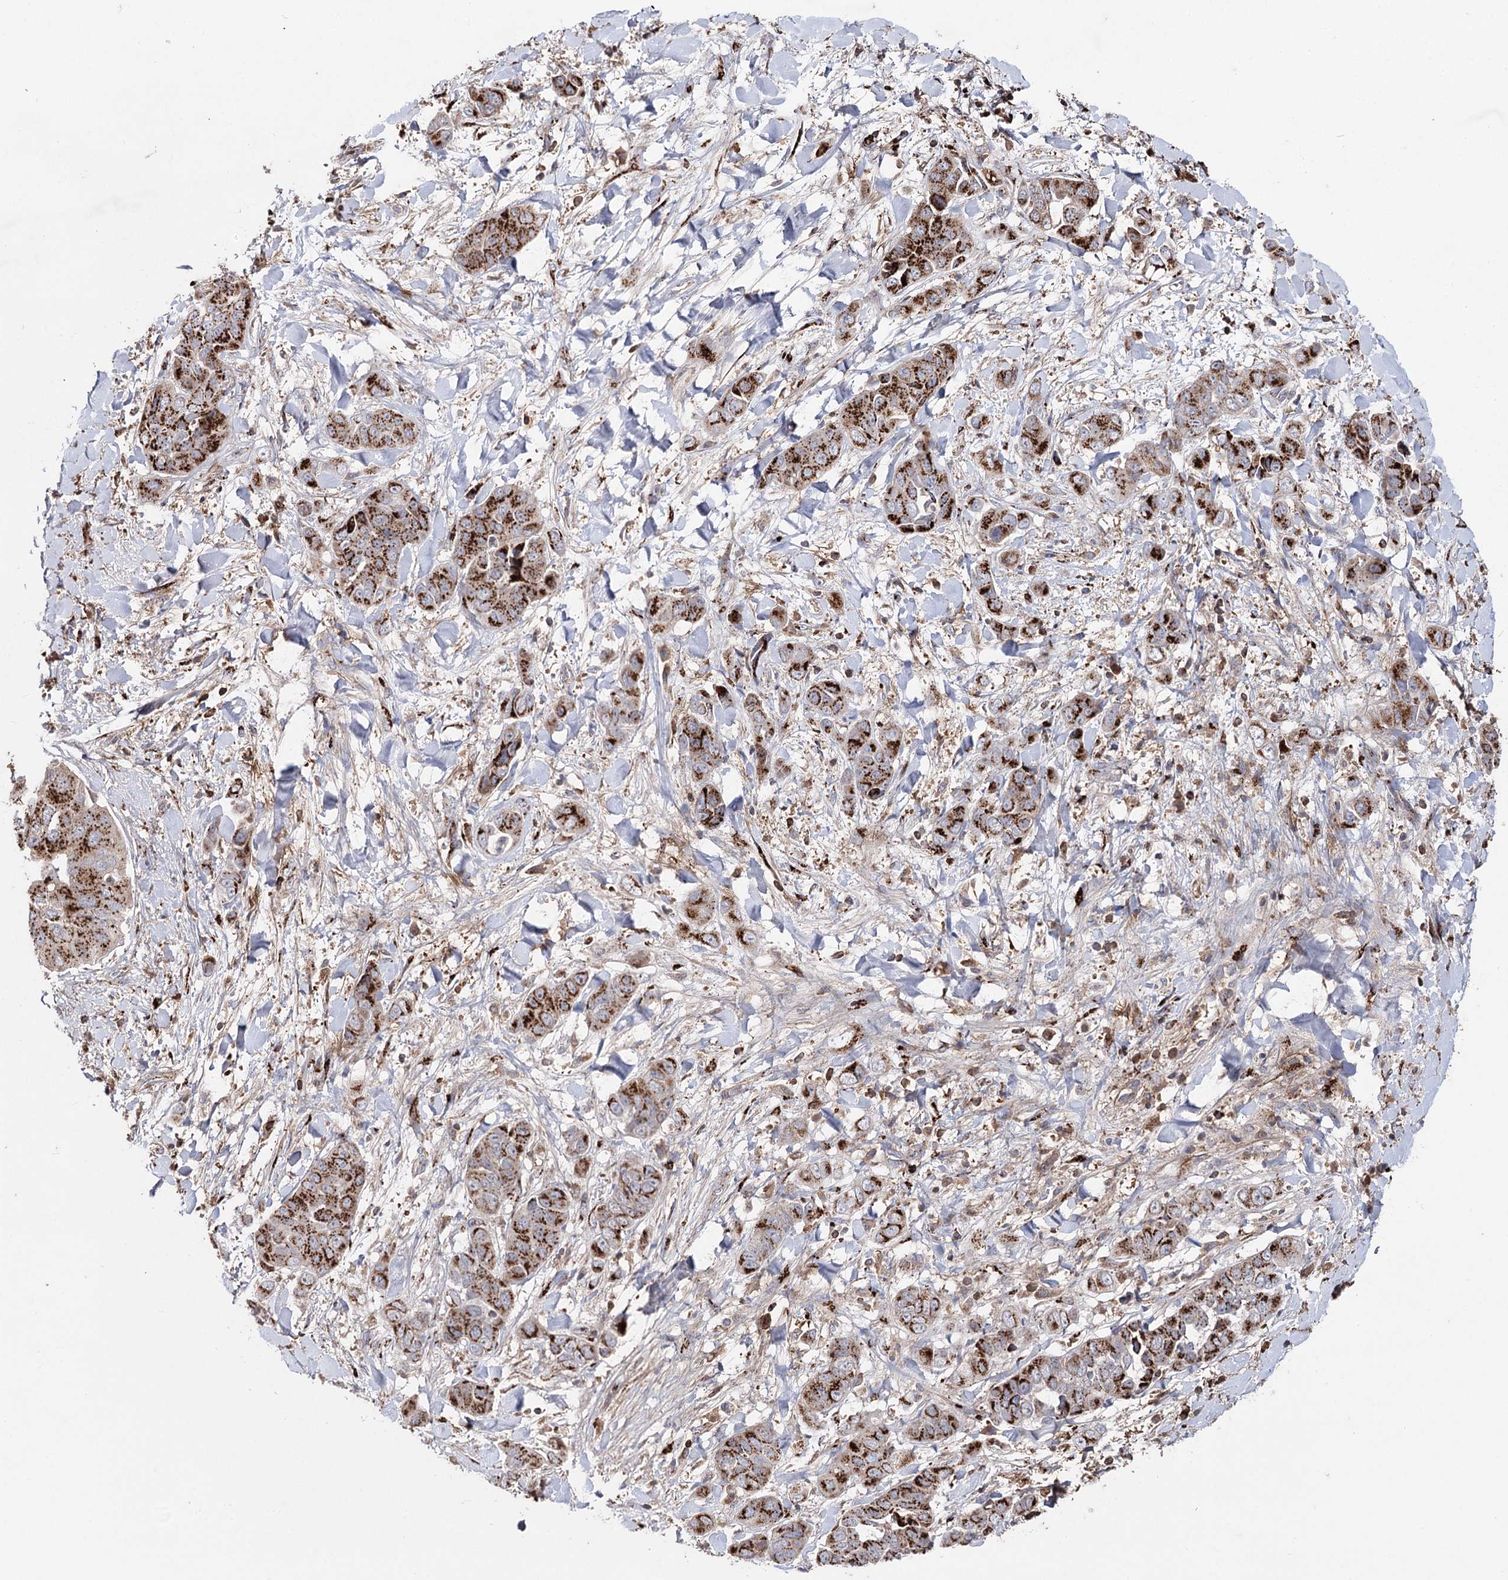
{"staining": {"intensity": "strong", "quantity": ">75%", "location": "cytoplasmic/membranous"}, "tissue": "liver cancer", "cell_type": "Tumor cells", "image_type": "cancer", "snomed": [{"axis": "morphology", "description": "Cholangiocarcinoma"}, {"axis": "topography", "description": "Liver"}], "caption": "Immunohistochemical staining of liver cancer shows high levels of strong cytoplasmic/membranous protein staining in about >75% of tumor cells.", "gene": "ARHGAP20", "patient": {"sex": "female", "age": 52}}